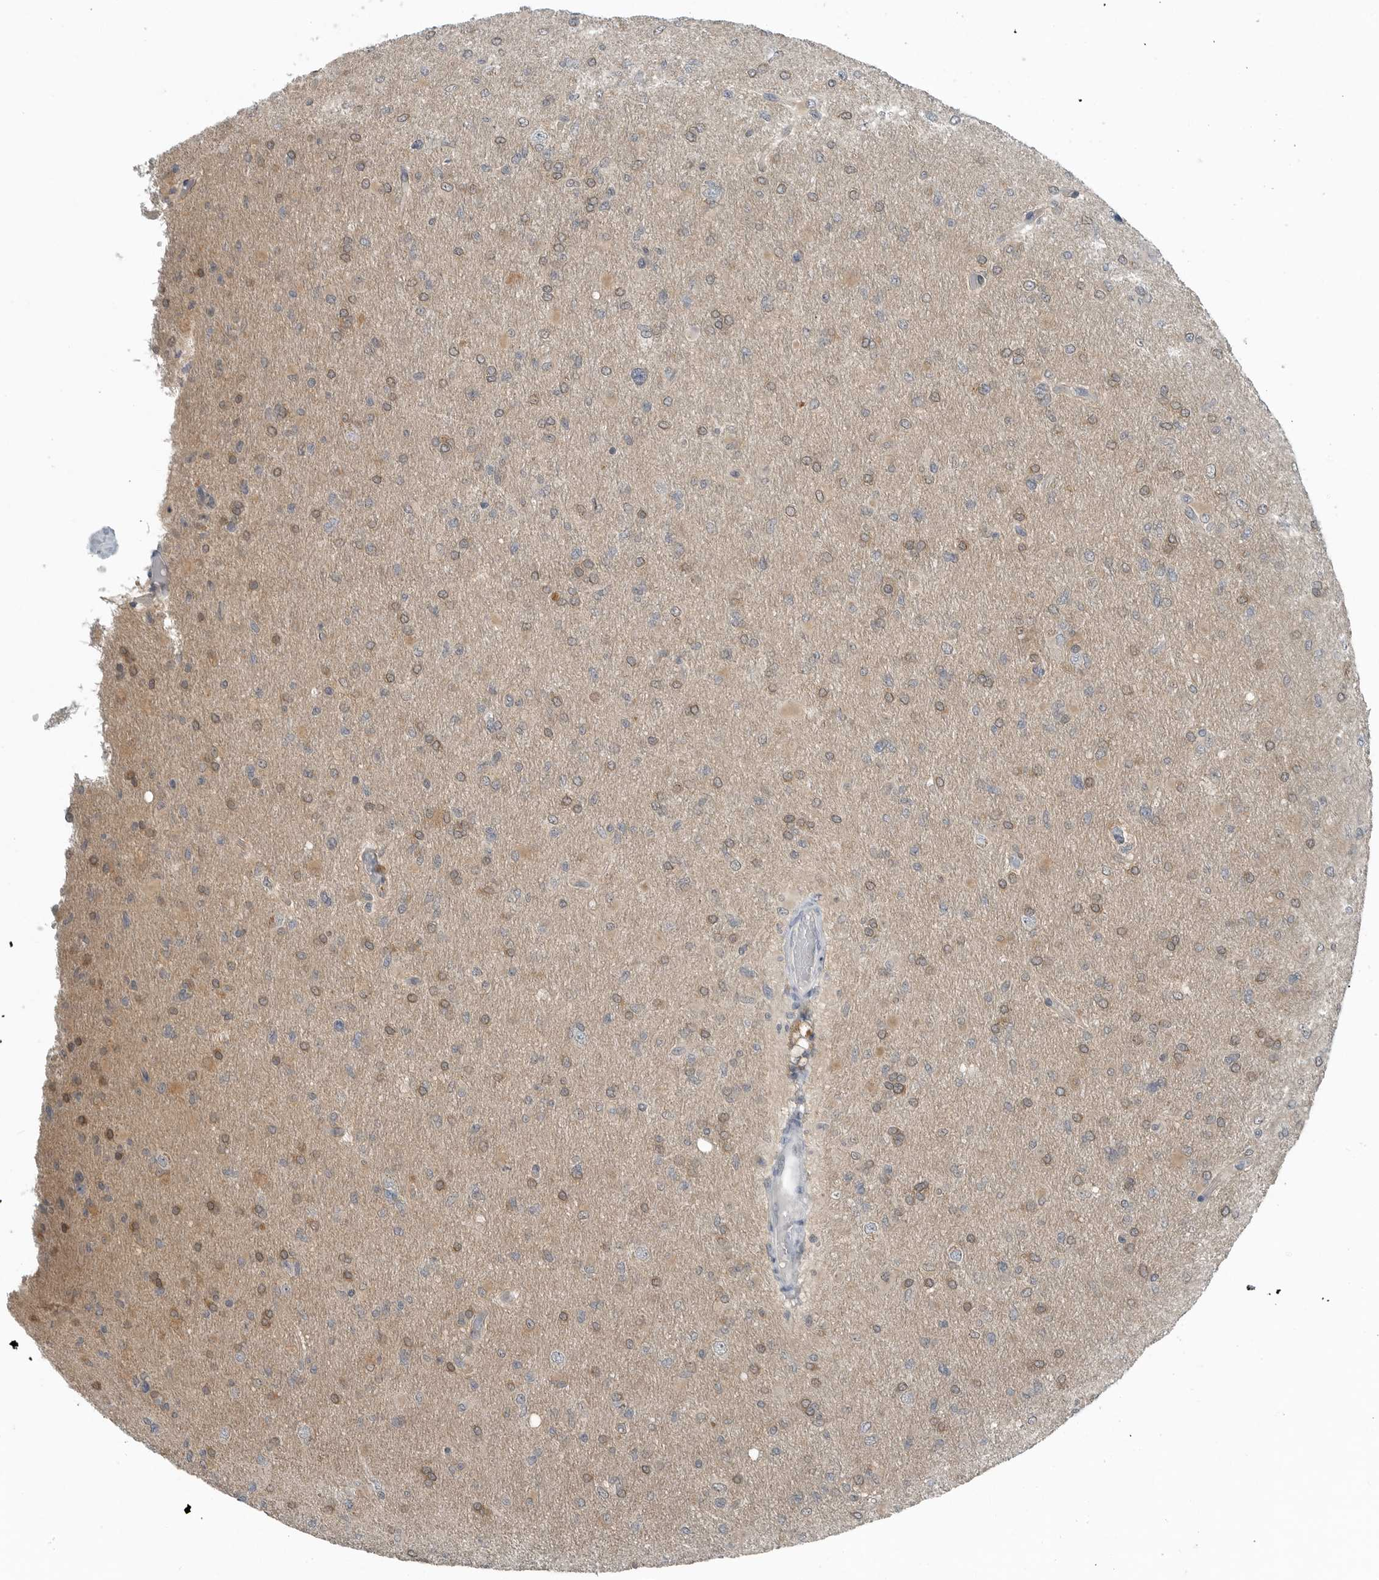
{"staining": {"intensity": "weak", "quantity": "25%-75%", "location": "cytoplasmic/membranous,nuclear"}, "tissue": "glioma", "cell_type": "Tumor cells", "image_type": "cancer", "snomed": [{"axis": "morphology", "description": "Glioma, malignant, High grade"}, {"axis": "topography", "description": "Cerebral cortex"}], "caption": "Protein staining of malignant high-grade glioma tissue shows weak cytoplasmic/membranous and nuclear positivity in approximately 25%-75% of tumor cells. The protein is stained brown, and the nuclei are stained in blue (DAB (3,3'-diaminobenzidine) IHC with brightfield microscopy, high magnification).", "gene": "KYAT1", "patient": {"sex": "female", "age": 36}}